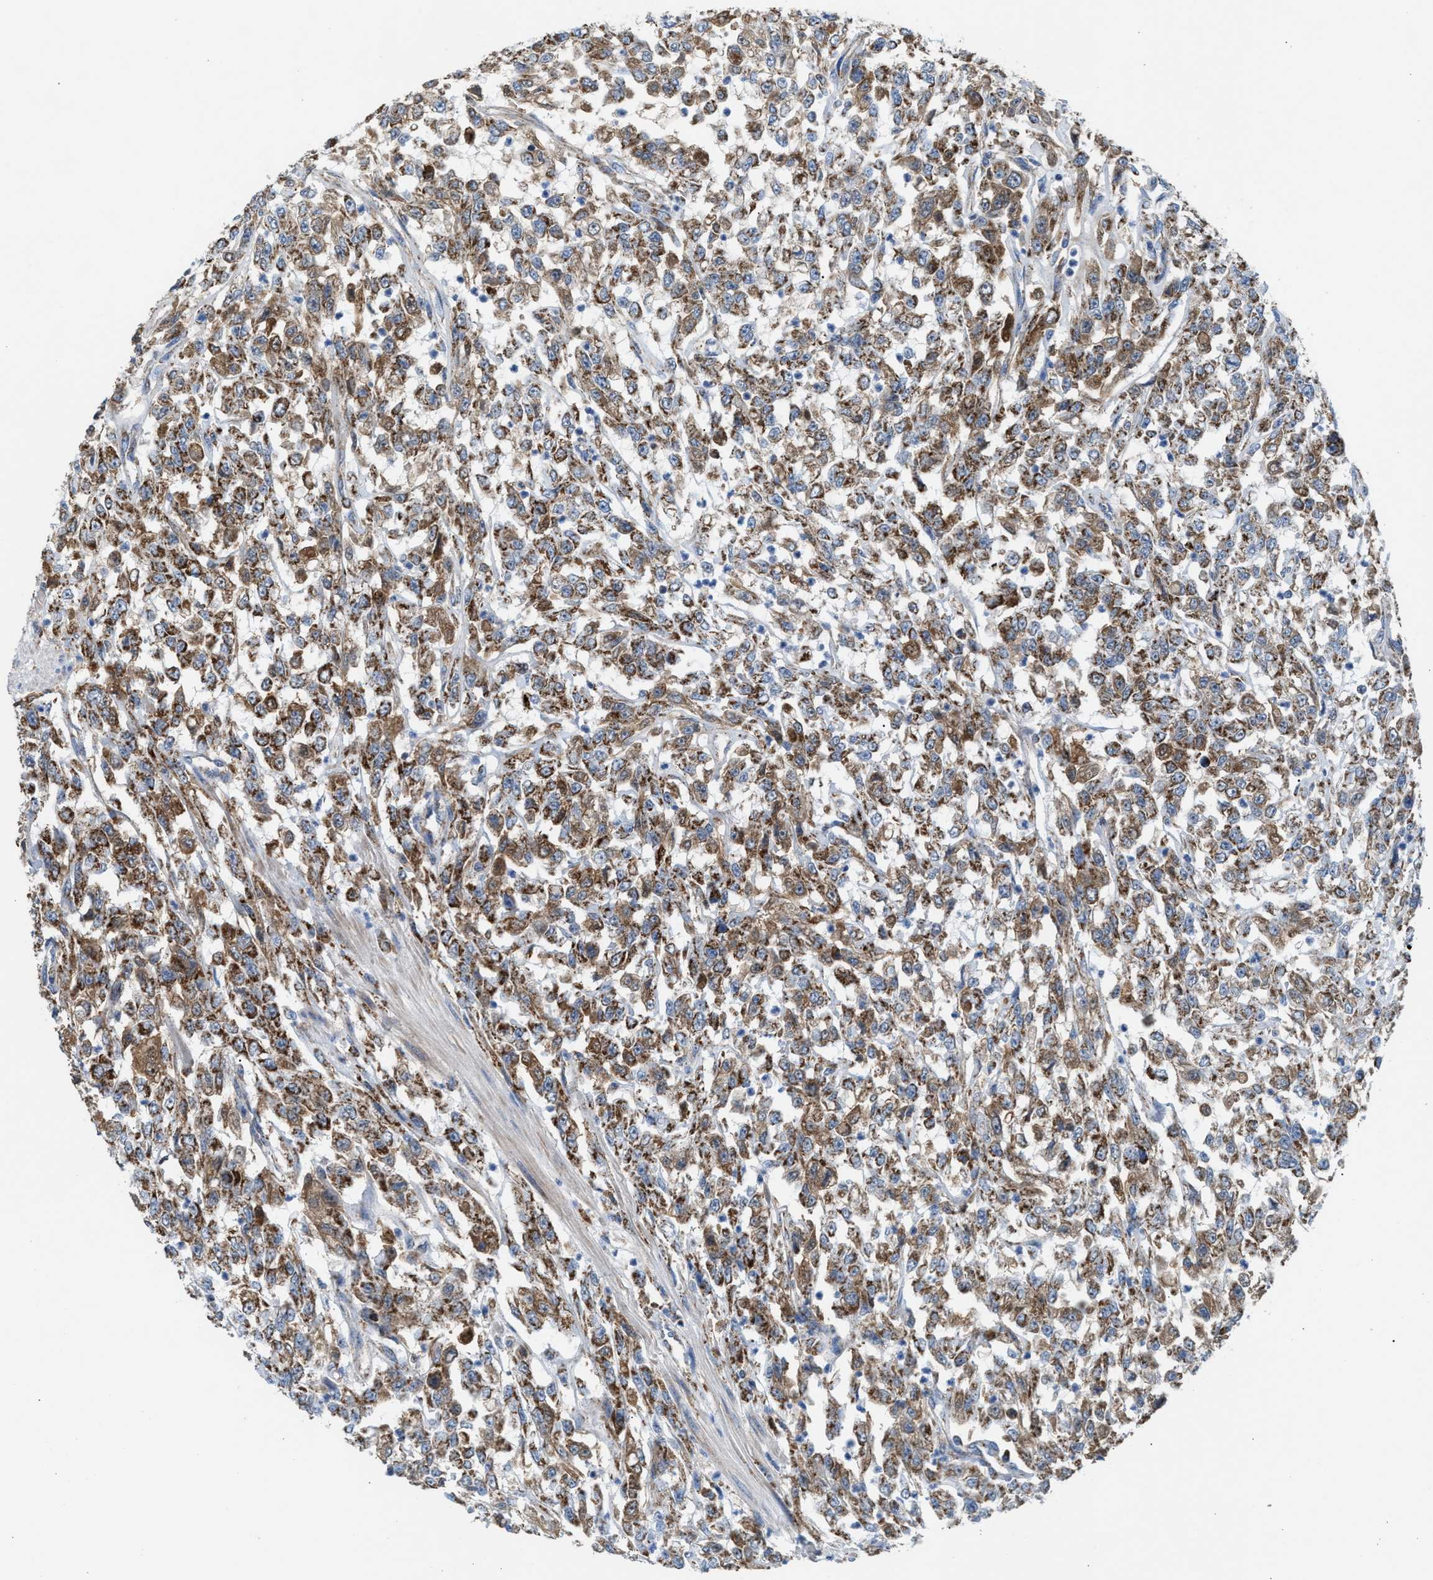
{"staining": {"intensity": "moderate", "quantity": ">75%", "location": "cytoplasmic/membranous"}, "tissue": "urothelial cancer", "cell_type": "Tumor cells", "image_type": "cancer", "snomed": [{"axis": "morphology", "description": "Urothelial carcinoma, High grade"}, {"axis": "topography", "description": "Urinary bladder"}], "caption": "Immunohistochemistry (IHC) image of neoplastic tissue: high-grade urothelial carcinoma stained using IHC demonstrates medium levels of moderate protein expression localized specifically in the cytoplasmic/membranous of tumor cells, appearing as a cytoplasmic/membranous brown color.", "gene": "PMPCA", "patient": {"sex": "male", "age": 46}}